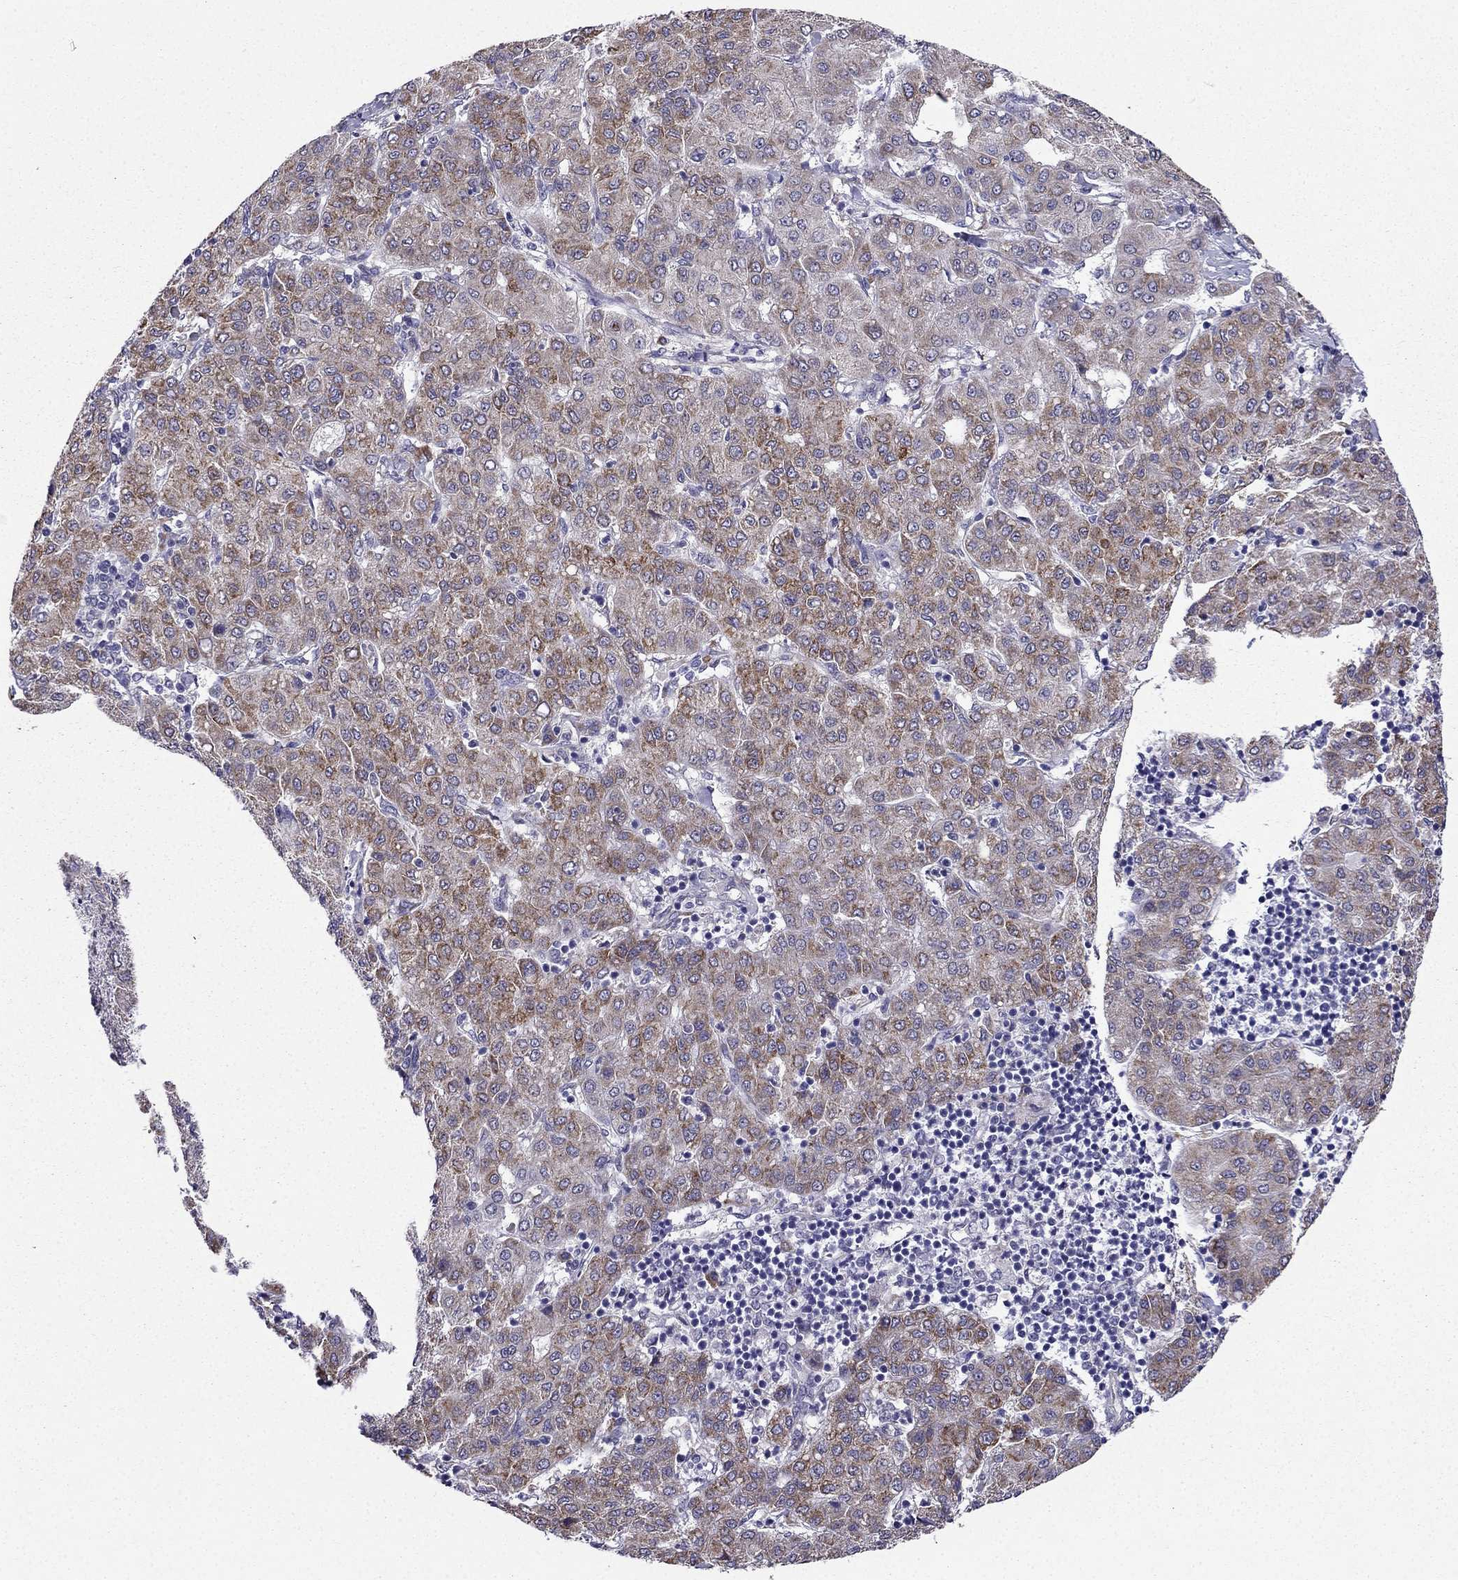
{"staining": {"intensity": "moderate", "quantity": "<25%", "location": "cytoplasmic/membranous"}, "tissue": "liver cancer", "cell_type": "Tumor cells", "image_type": "cancer", "snomed": [{"axis": "morphology", "description": "Carcinoma, Hepatocellular, NOS"}, {"axis": "topography", "description": "Liver"}], "caption": "Tumor cells exhibit moderate cytoplasmic/membranous expression in approximately <25% of cells in hepatocellular carcinoma (liver).", "gene": "ARHGEF28", "patient": {"sex": "male", "age": 65}}